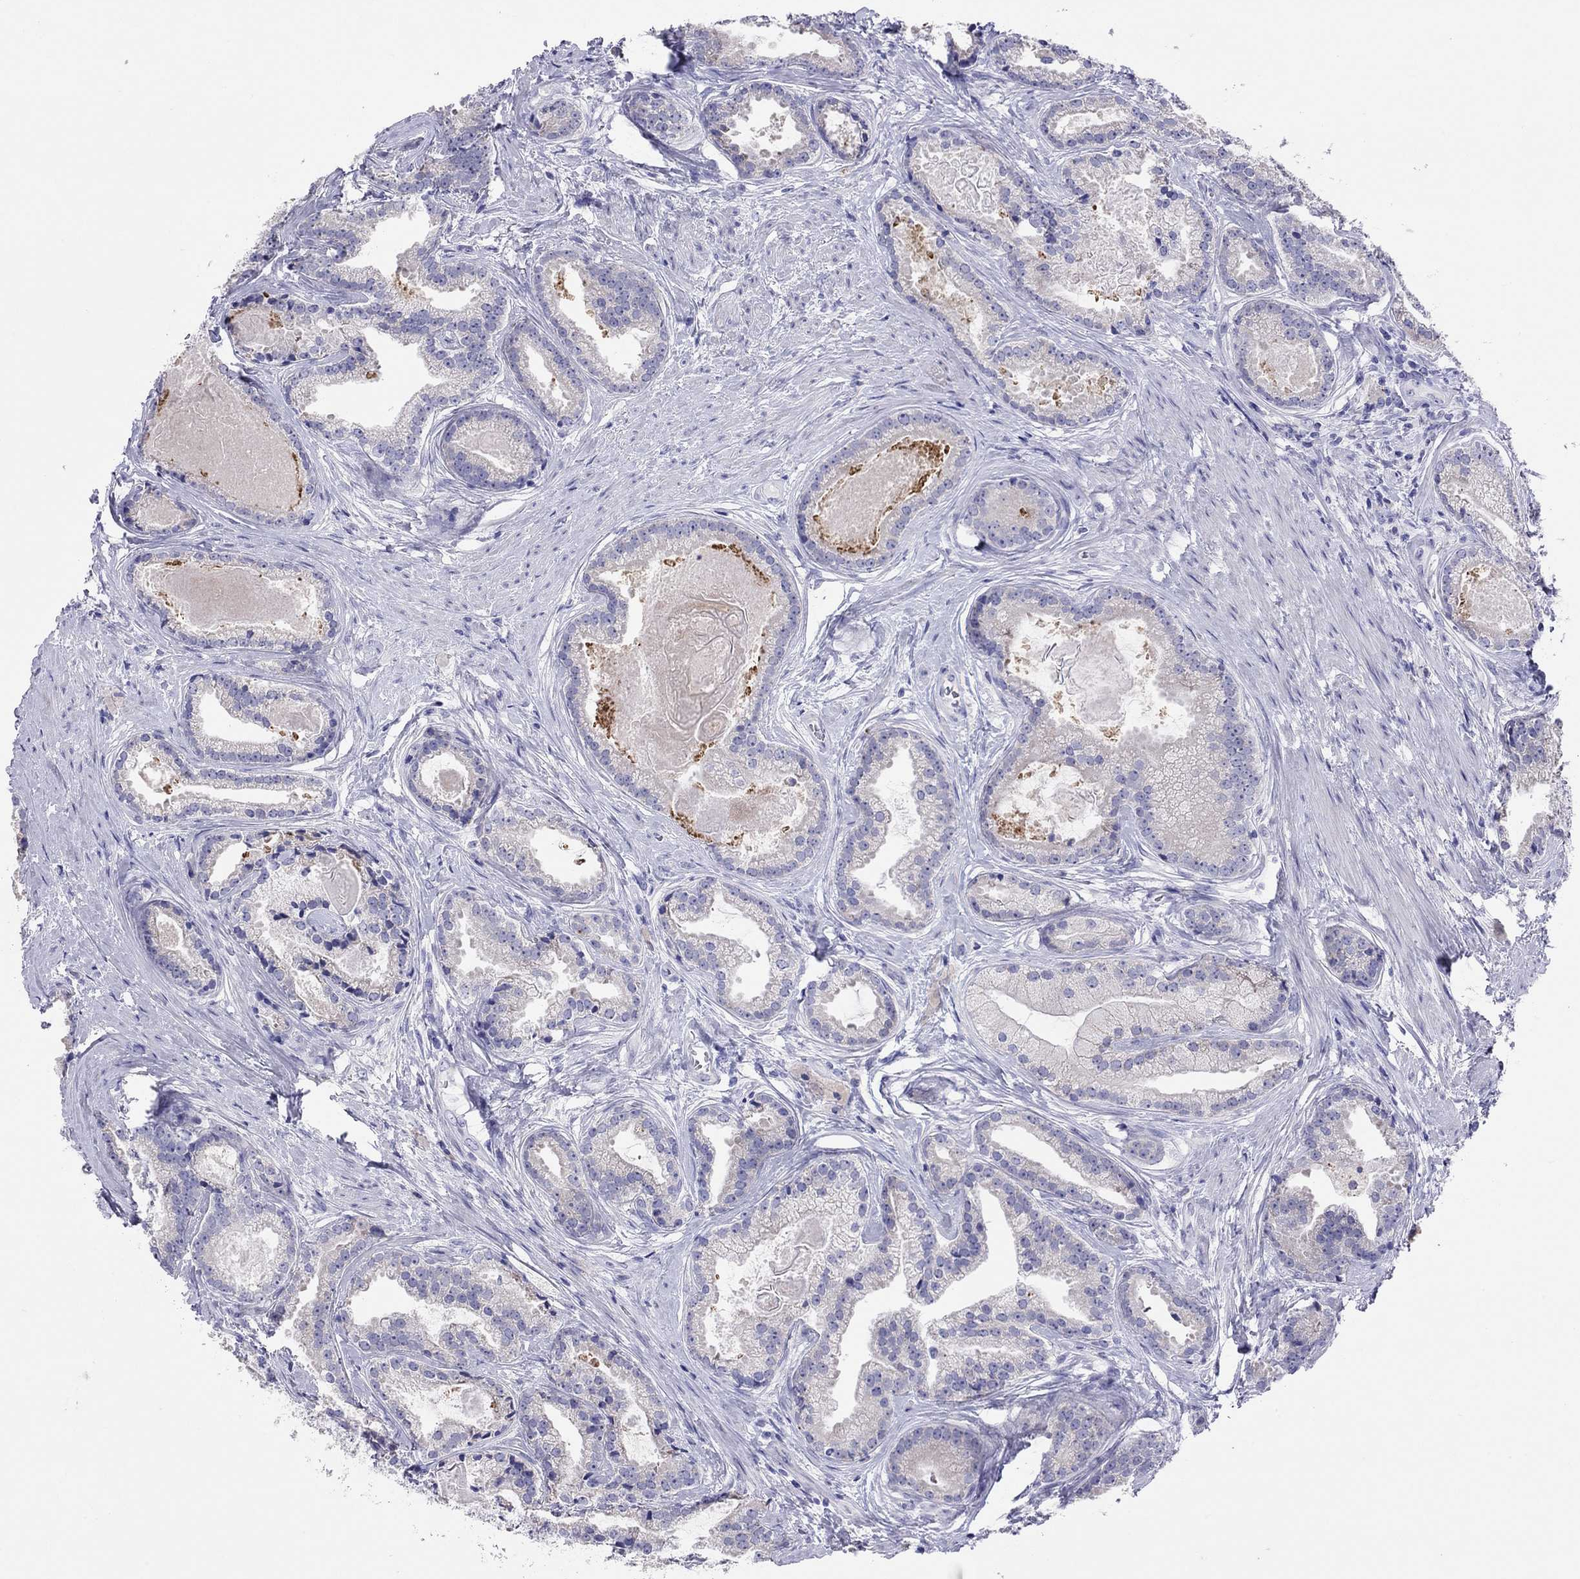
{"staining": {"intensity": "negative", "quantity": "none", "location": "none"}, "tissue": "prostate cancer", "cell_type": "Tumor cells", "image_type": "cancer", "snomed": [{"axis": "morphology", "description": "Adenocarcinoma, NOS"}, {"axis": "morphology", "description": "Adenocarcinoma, High grade"}, {"axis": "topography", "description": "Prostate"}], "caption": "There is no significant positivity in tumor cells of prostate cancer (adenocarcinoma).", "gene": "COL9A1", "patient": {"sex": "male", "age": 64}}